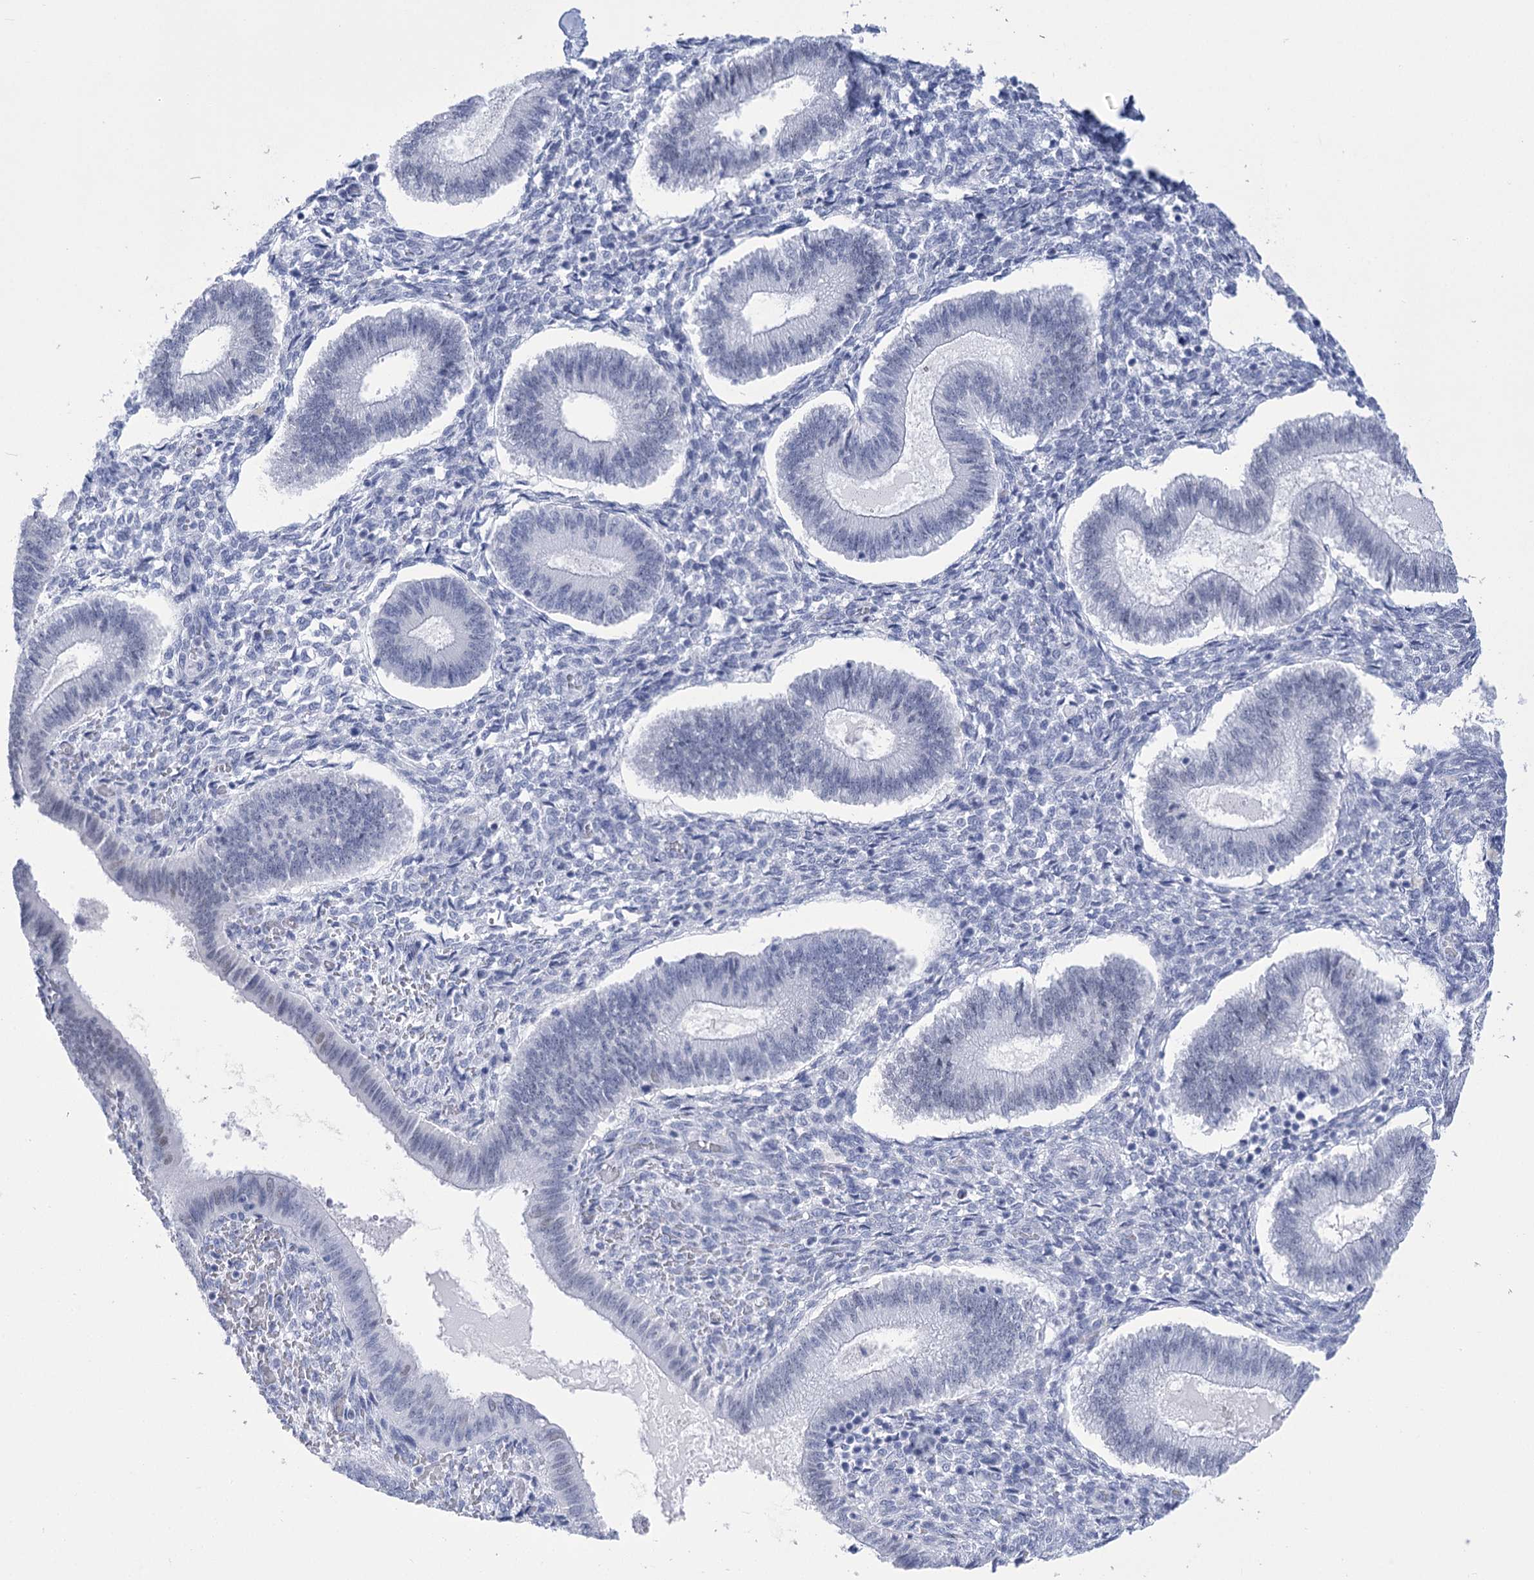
{"staining": {"intensity": "negative", "quantity": "none", "location": "none"}, "tissue": "endometrium", "cell_type": "Cells in endometrial stroma", "image_type": "normal", "snomed": [{"axis": "morphology", "description": "Normal tissue, NOS"}, {"axis": "topography", "description": "Endometrium"}], "caption": "High power microscopy micrograph of an IHC micrograph of unremarkable endometrium, revealing no significant positivity in cells in endometrial stroma. The staining was performed using DAB (3,3'-diaminobenzidine) to visualize the protein expression in brown, while the nuclei were stained in blue with hematoxylin (Magnification: 20x).", "gene": "HORMAD1", "patient": {"sex": "female", "age": 25}}